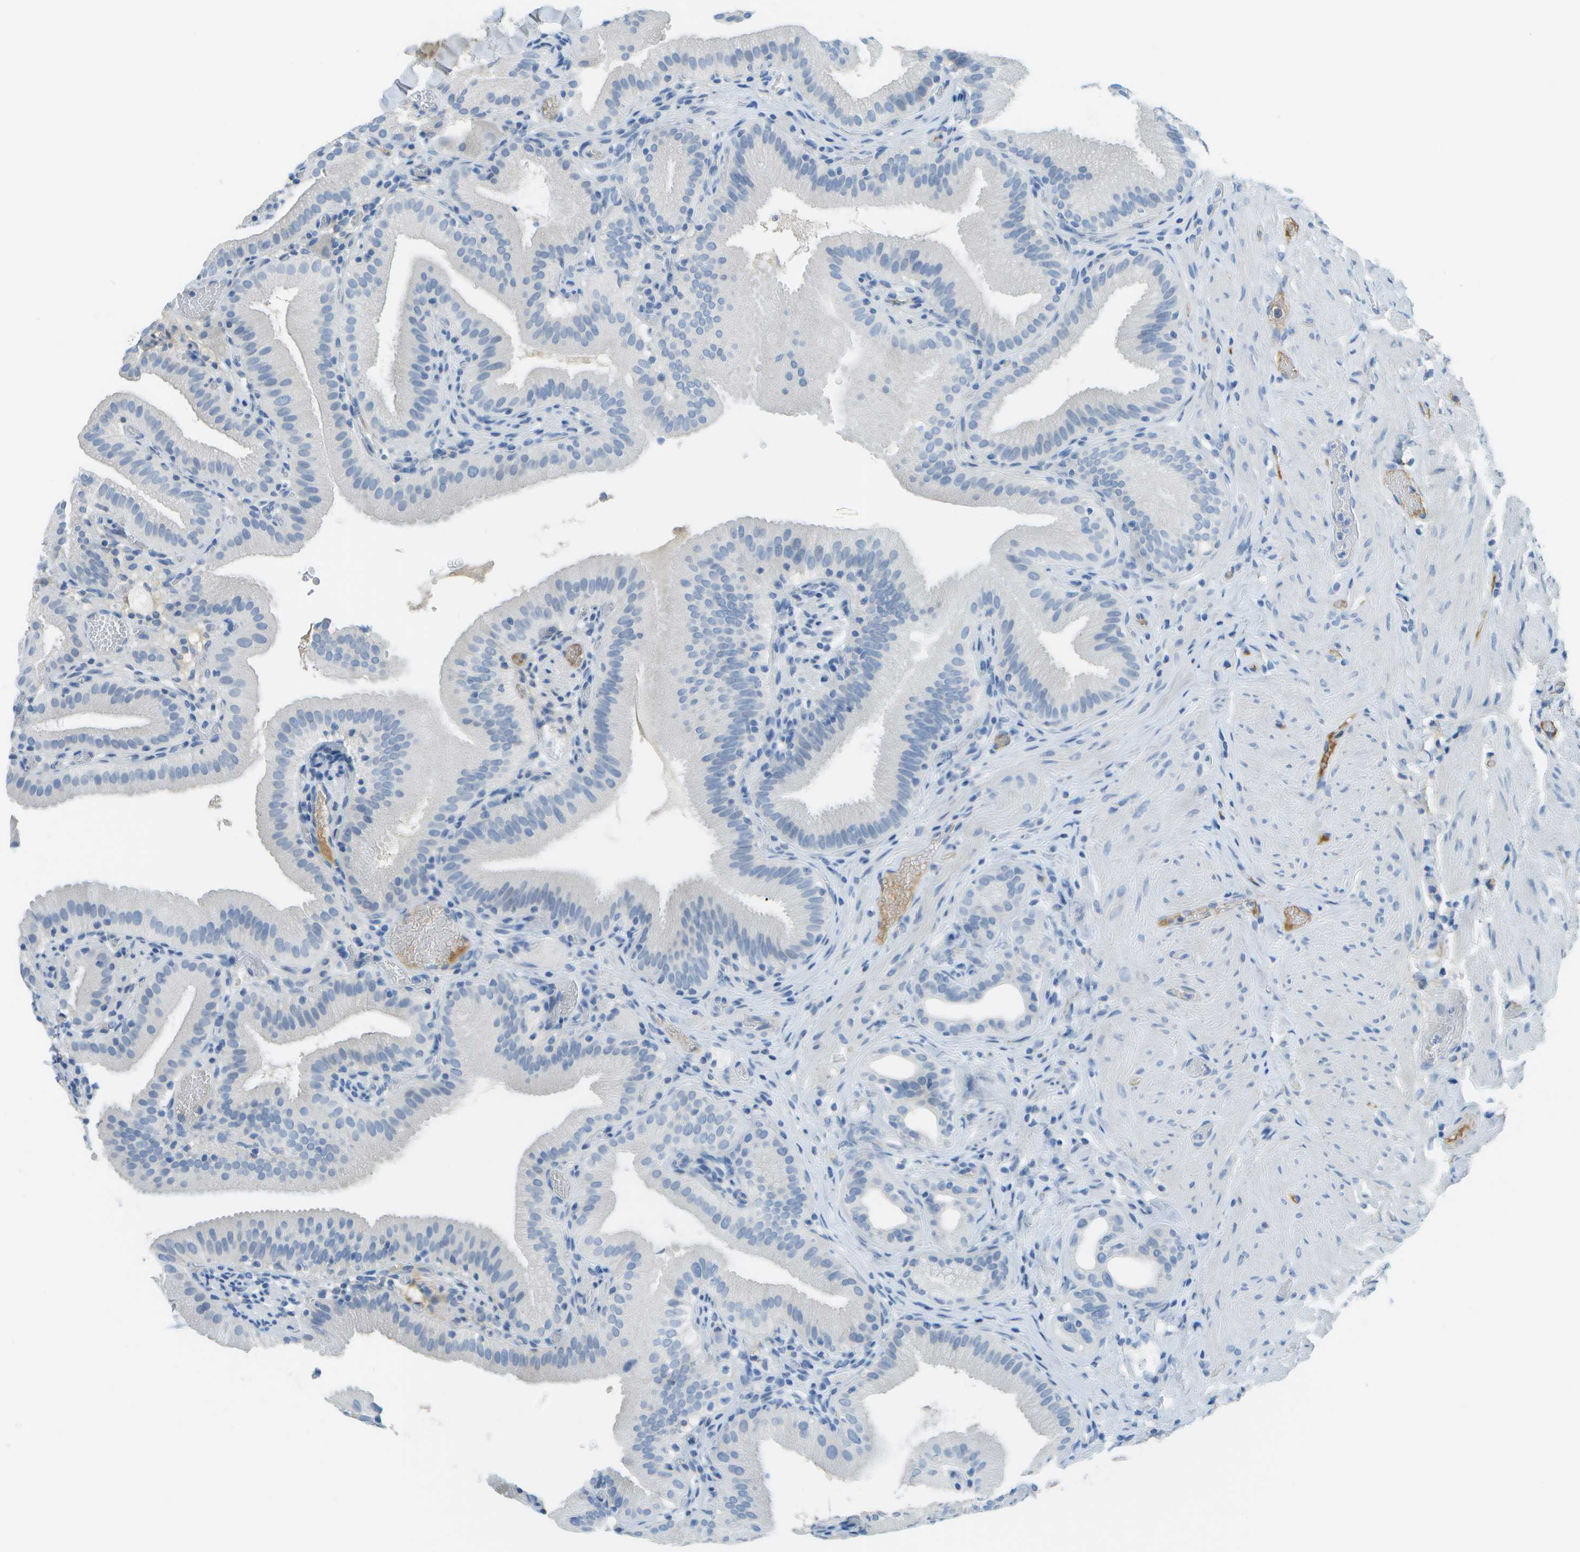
{"staining": {"intensity": "negative", "quantity": "none", "location": "none"}, "tissue": "gallbladder", "cell_type": "Glandular cells", "image_type": "normal", "snomed": [{"axis": "morphology", "description": "Normal tissue, NOS"}, {"axis": "topography", "description": "Gallbladder"}], "caption": "This micrograph is of benign gallbladder stained with immunohistochemistry to label a protein in brown with the nuclei are counter-stained blue. There is no positivity in glandular cells.", "gene": "C1S", "patient": {"sex": "male", "age": 54}}